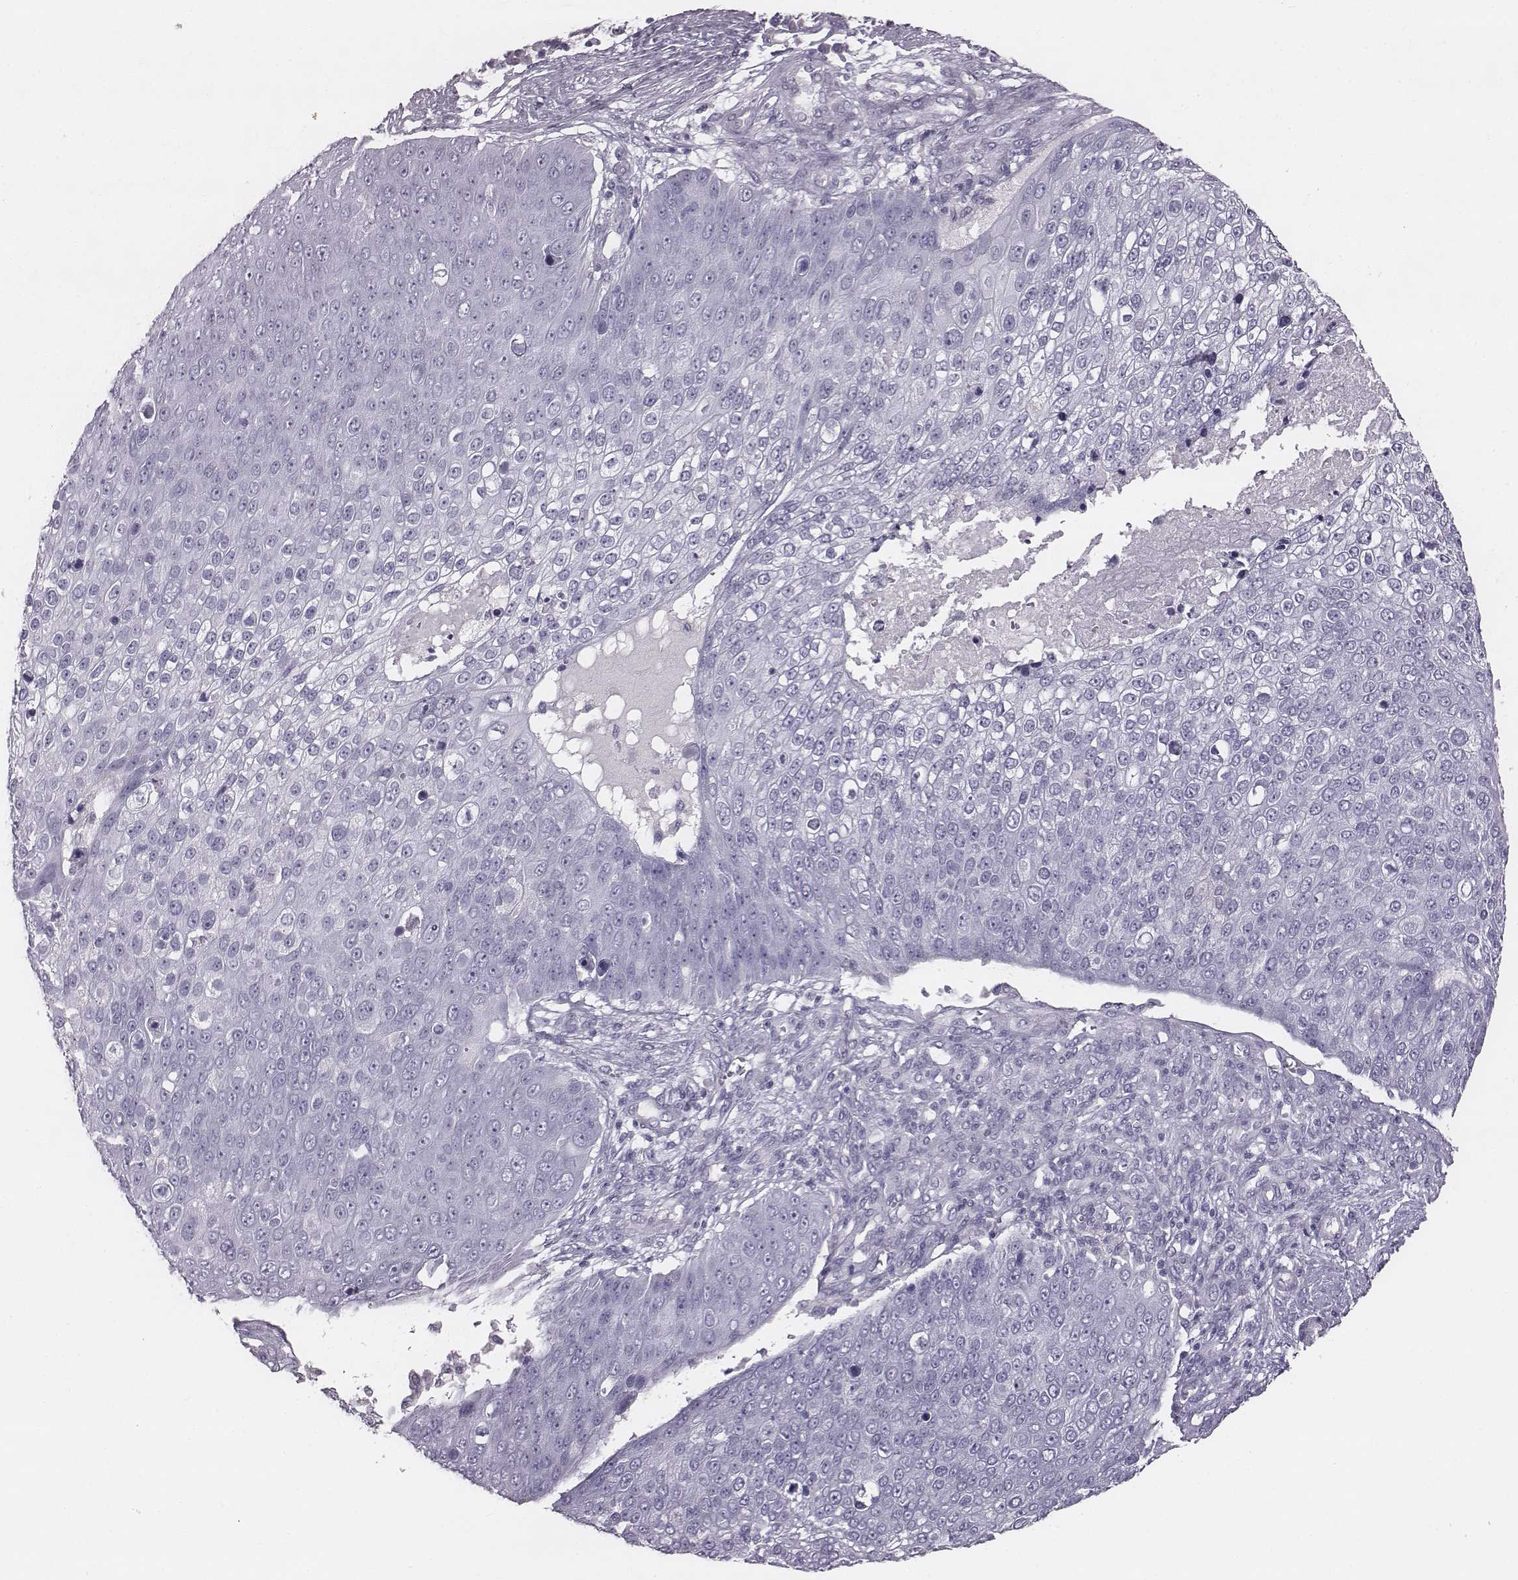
{"staining": {"intensity": "negative", "quantity": "none", "location": "none"}, "tissue": "skin cancer", "cell_type": "Tumor cells", "image_type": "cancer", "snomed": [{"axis": "morphology", "description": "Squamous cell carcinoma, NOS"}, {"axis": "topography", "description": "Skin"}], "caption": "IHC histopathology image of neoplastic tissue: human skin squamous cell carcinoma stained with DAB exhibits no significant protein expression in tumor cells. (DAB (3,3'-diaminobenzidine) IHC visualized using brightfield microscopy, high magnification).", "gene": "PDE8B", "patient": {"sex": "male", "age": 71}}